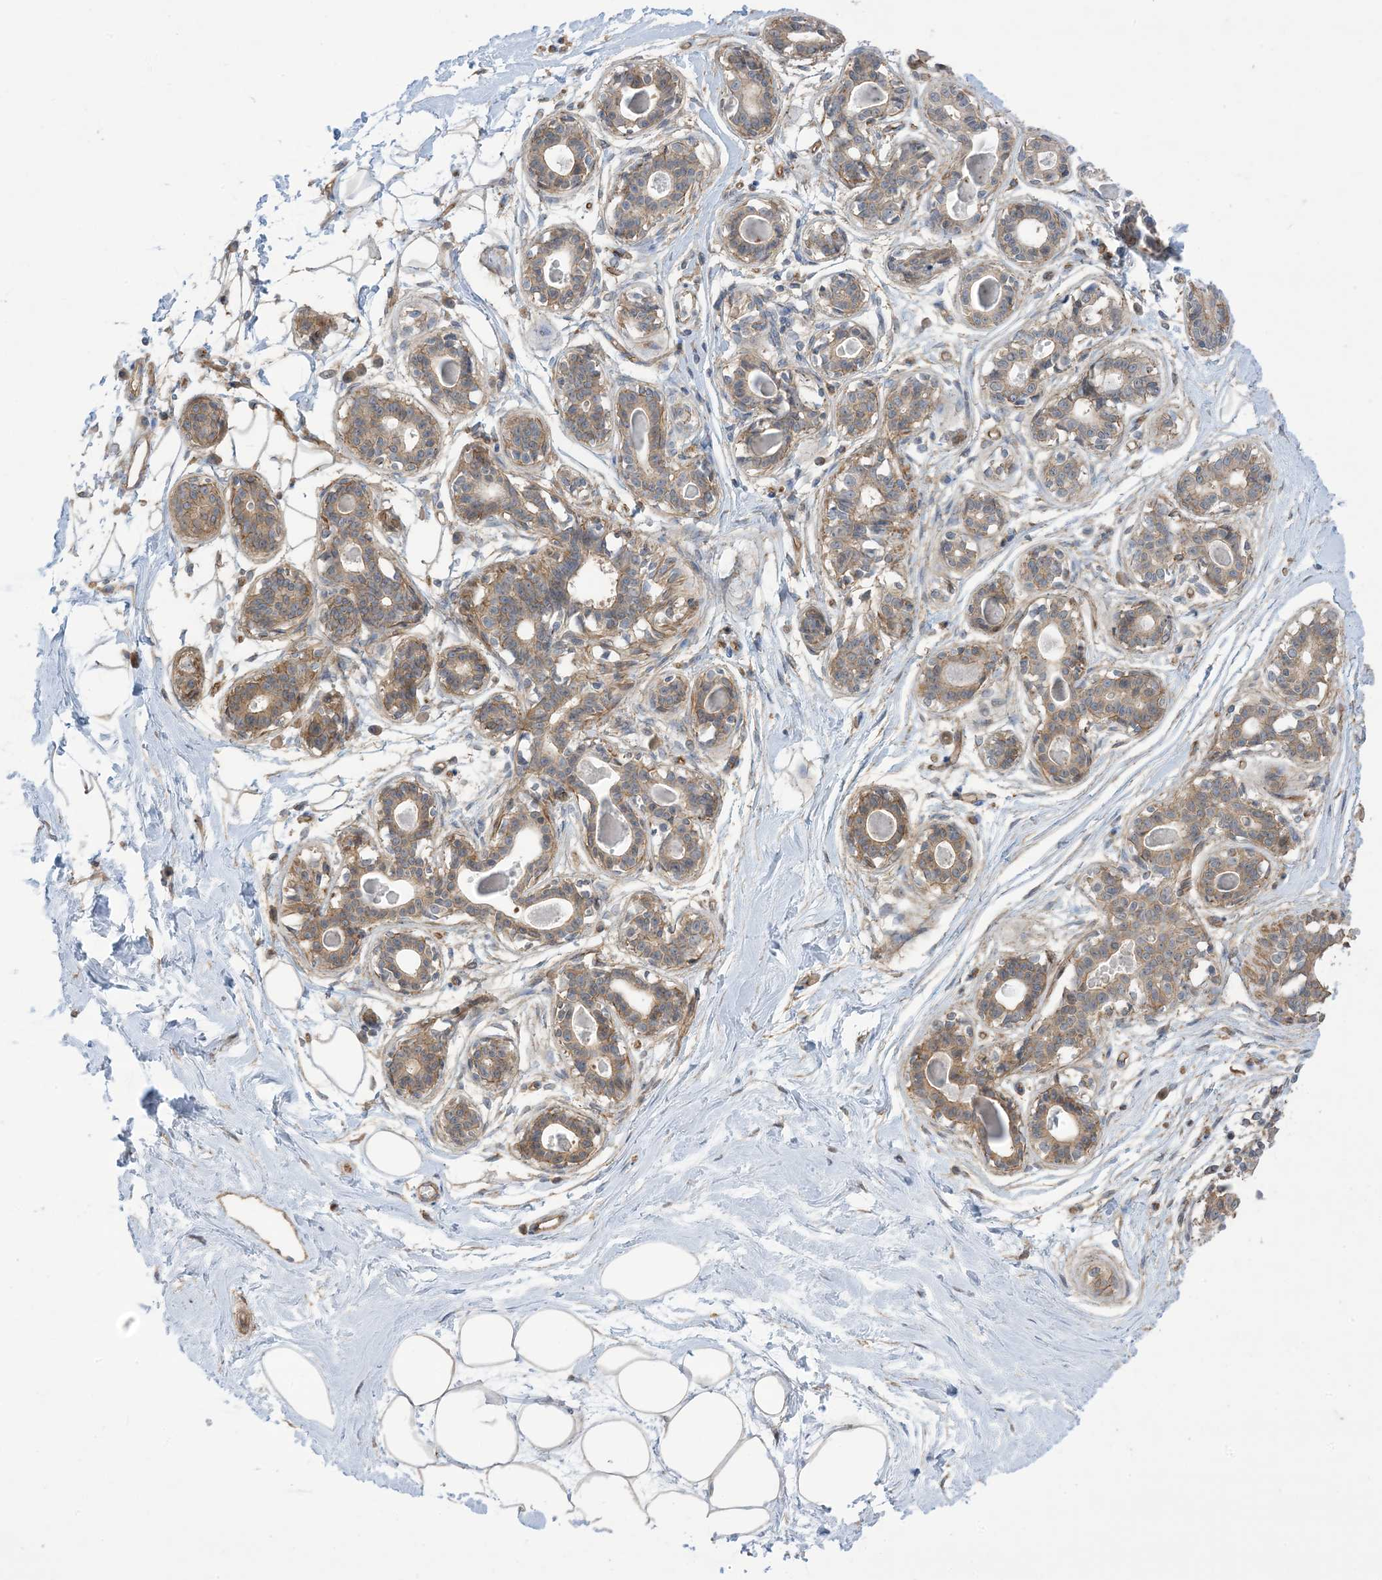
{"staining": {"intensity": "negative", "quantity": "none", "location": "none"}, "tissue": "breast", "cell_type": "Adipocytes", "image_type": "normal", "snomed": [{"axis": "morphology", "description": "Normal tissue, NOS"}, {"axis": "topography", "description": "Breast"}], "caption": "Protein analysis of benign breast demonstrates no significant expression in adipocytes.", "gene": "CCNY", "patient": {"sex": "female", "age": 45}}